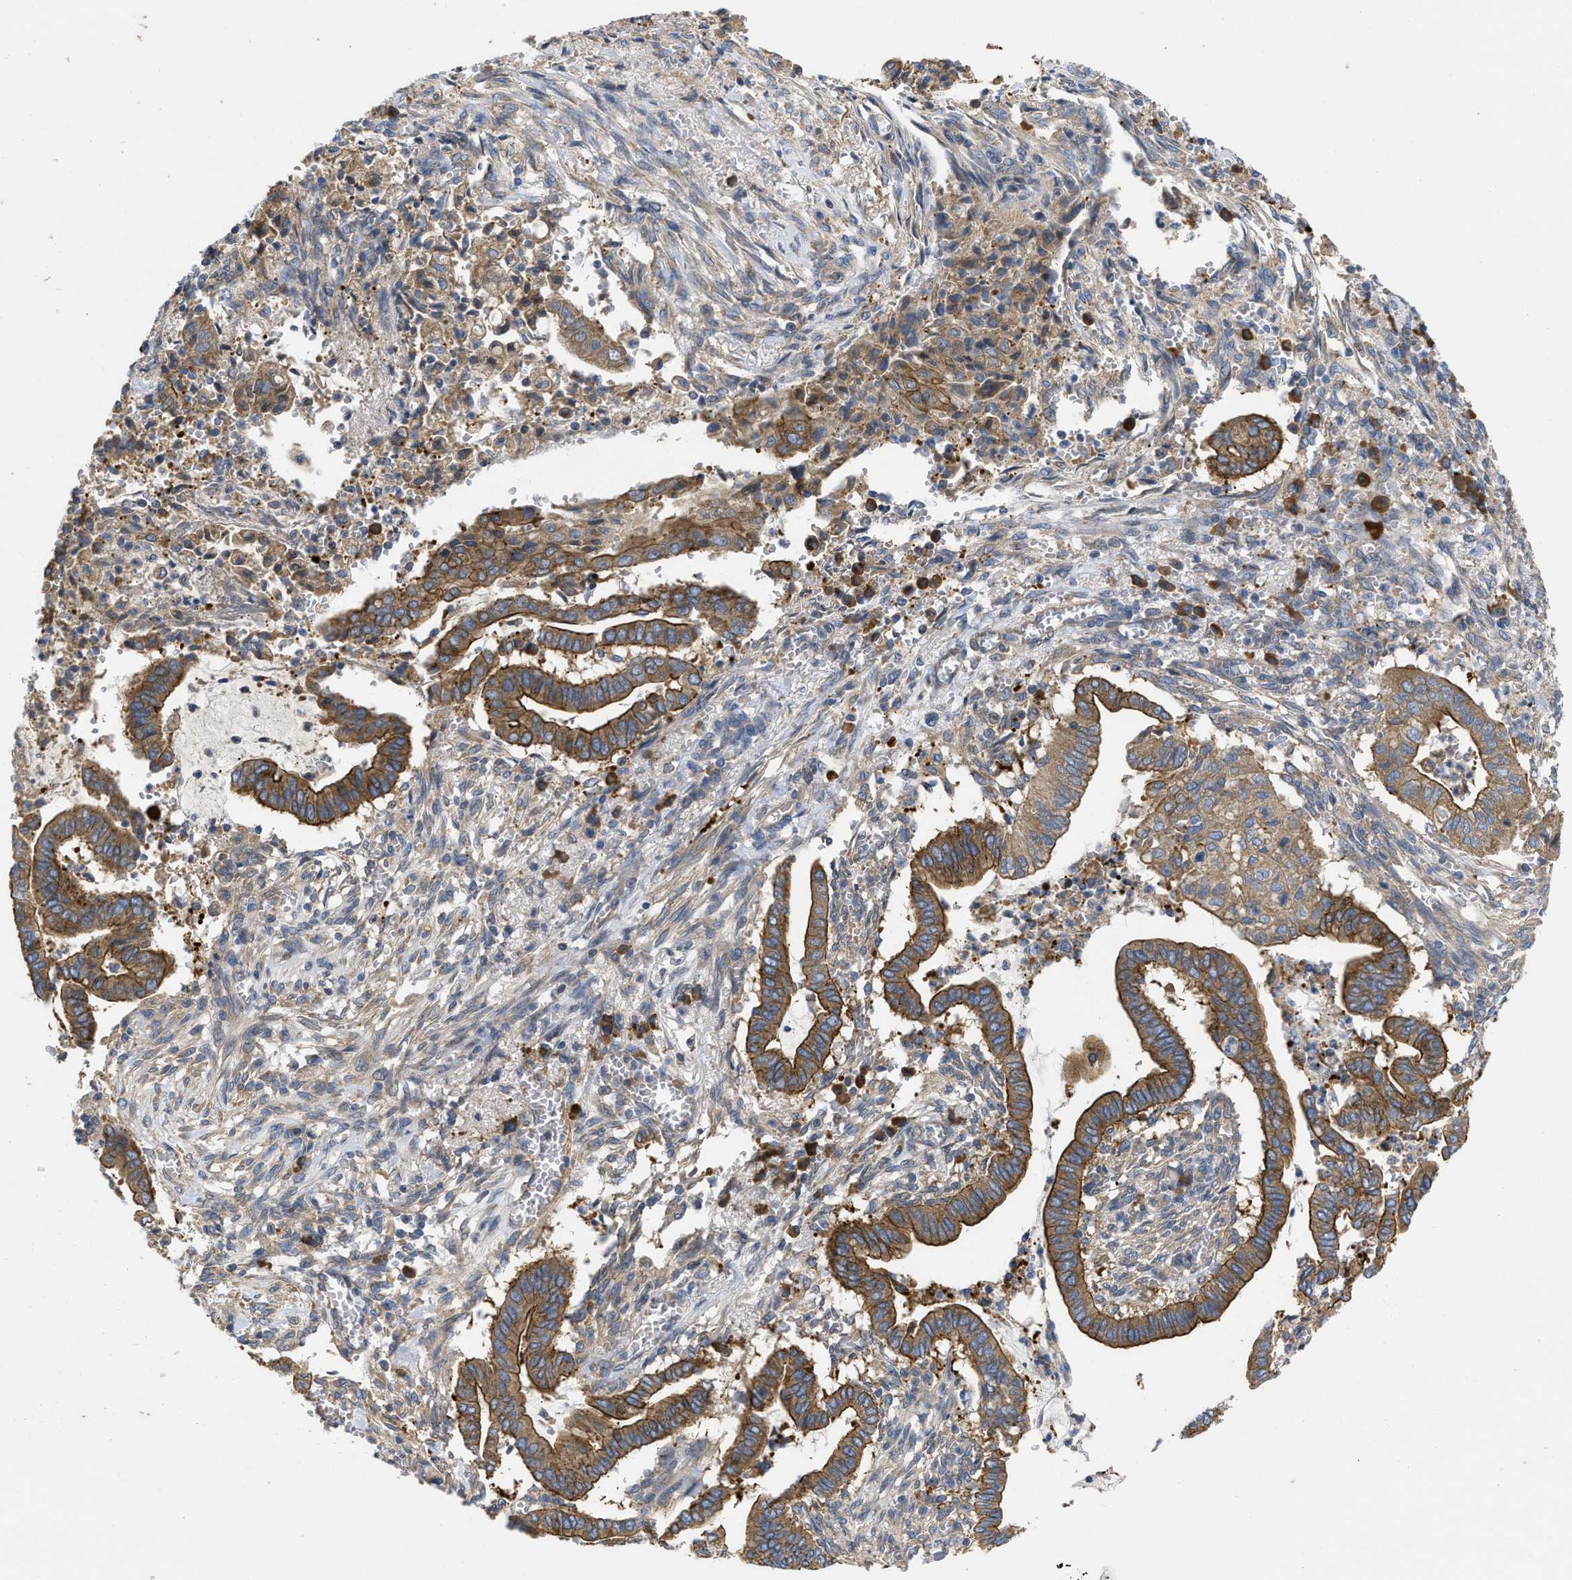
{"staining": {"intensity": "strong", "quantity": ">75%", "location": "cytoplasmic/membranous"}, "tissue": "cervical cancer", "cell_type": "Tumor cells", "image_type": "cancer", "snomed": [{"axis": "morphology", "description": "Adenocarcinoma, NOS"}, {"axis": "topography", "description": "Cervix"}], "caption": "Immunohistochemistry (DAB (3,3'-diaminobenzidine)) staining of human cervical cancer reveals strong cytoplasmic/membranous protein positivity in about >75% of tumor cells.", "gene": "TMEM131", "patient": {"sex": "female", "age": 44}}